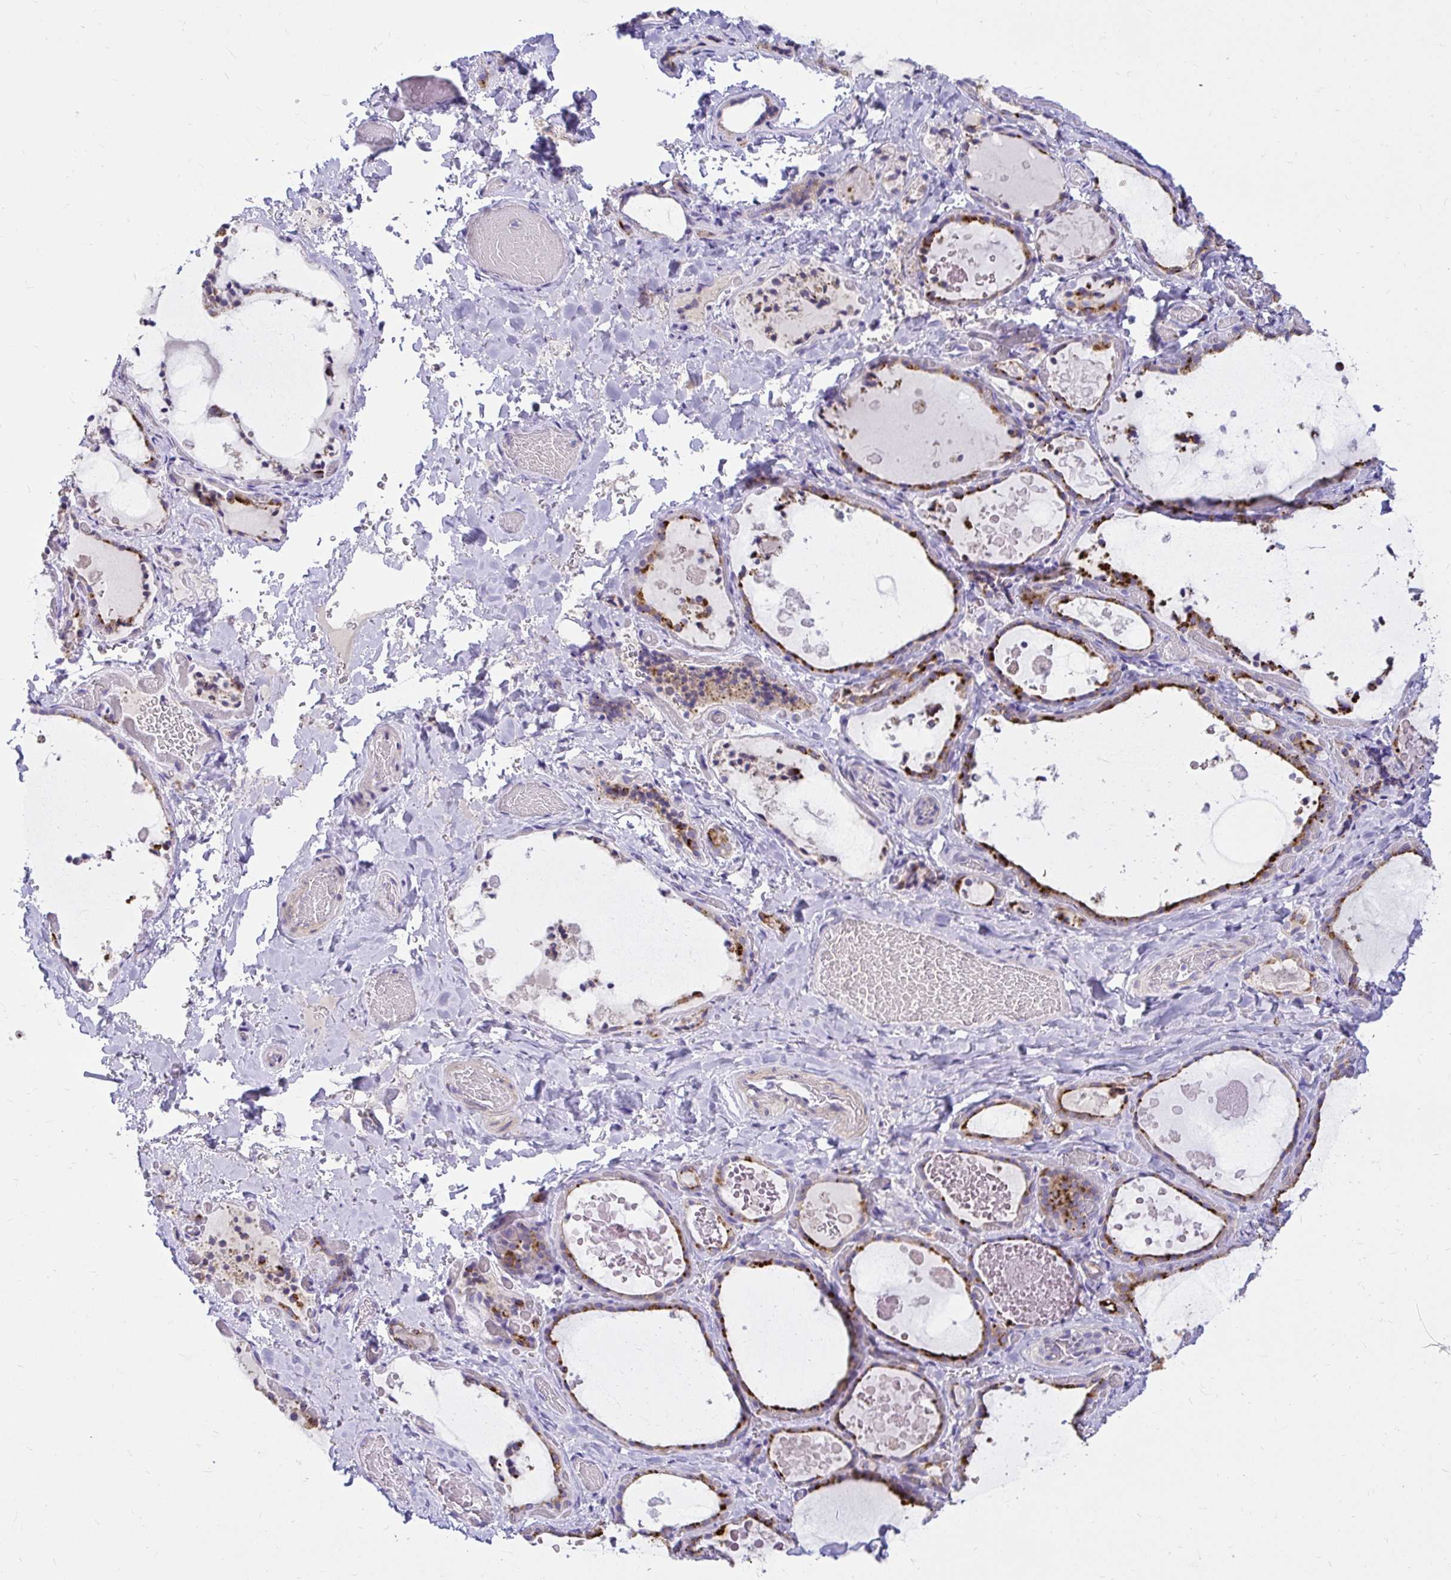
{"staining": {"intensity": "moderate", "quantity": ">75%", "location": "cytoplasmic/membranous"}, "tissue": "thyroid gland", "cell_type": "Glandular cells", "image_type": "normal", "snomed": [{"axis": "morphology", "description": "Normal tissue, NOS"}, {"axis": "topography", "description": "Thyroid gland"}], "caption": "Protein staining exhibits moderate cytoplasmic/membranous positivity in about >75% of glandular cells in unremarkable thyroid gland.", "gene": "PKN3", "patient": {"sex": "female", "age": 56}}